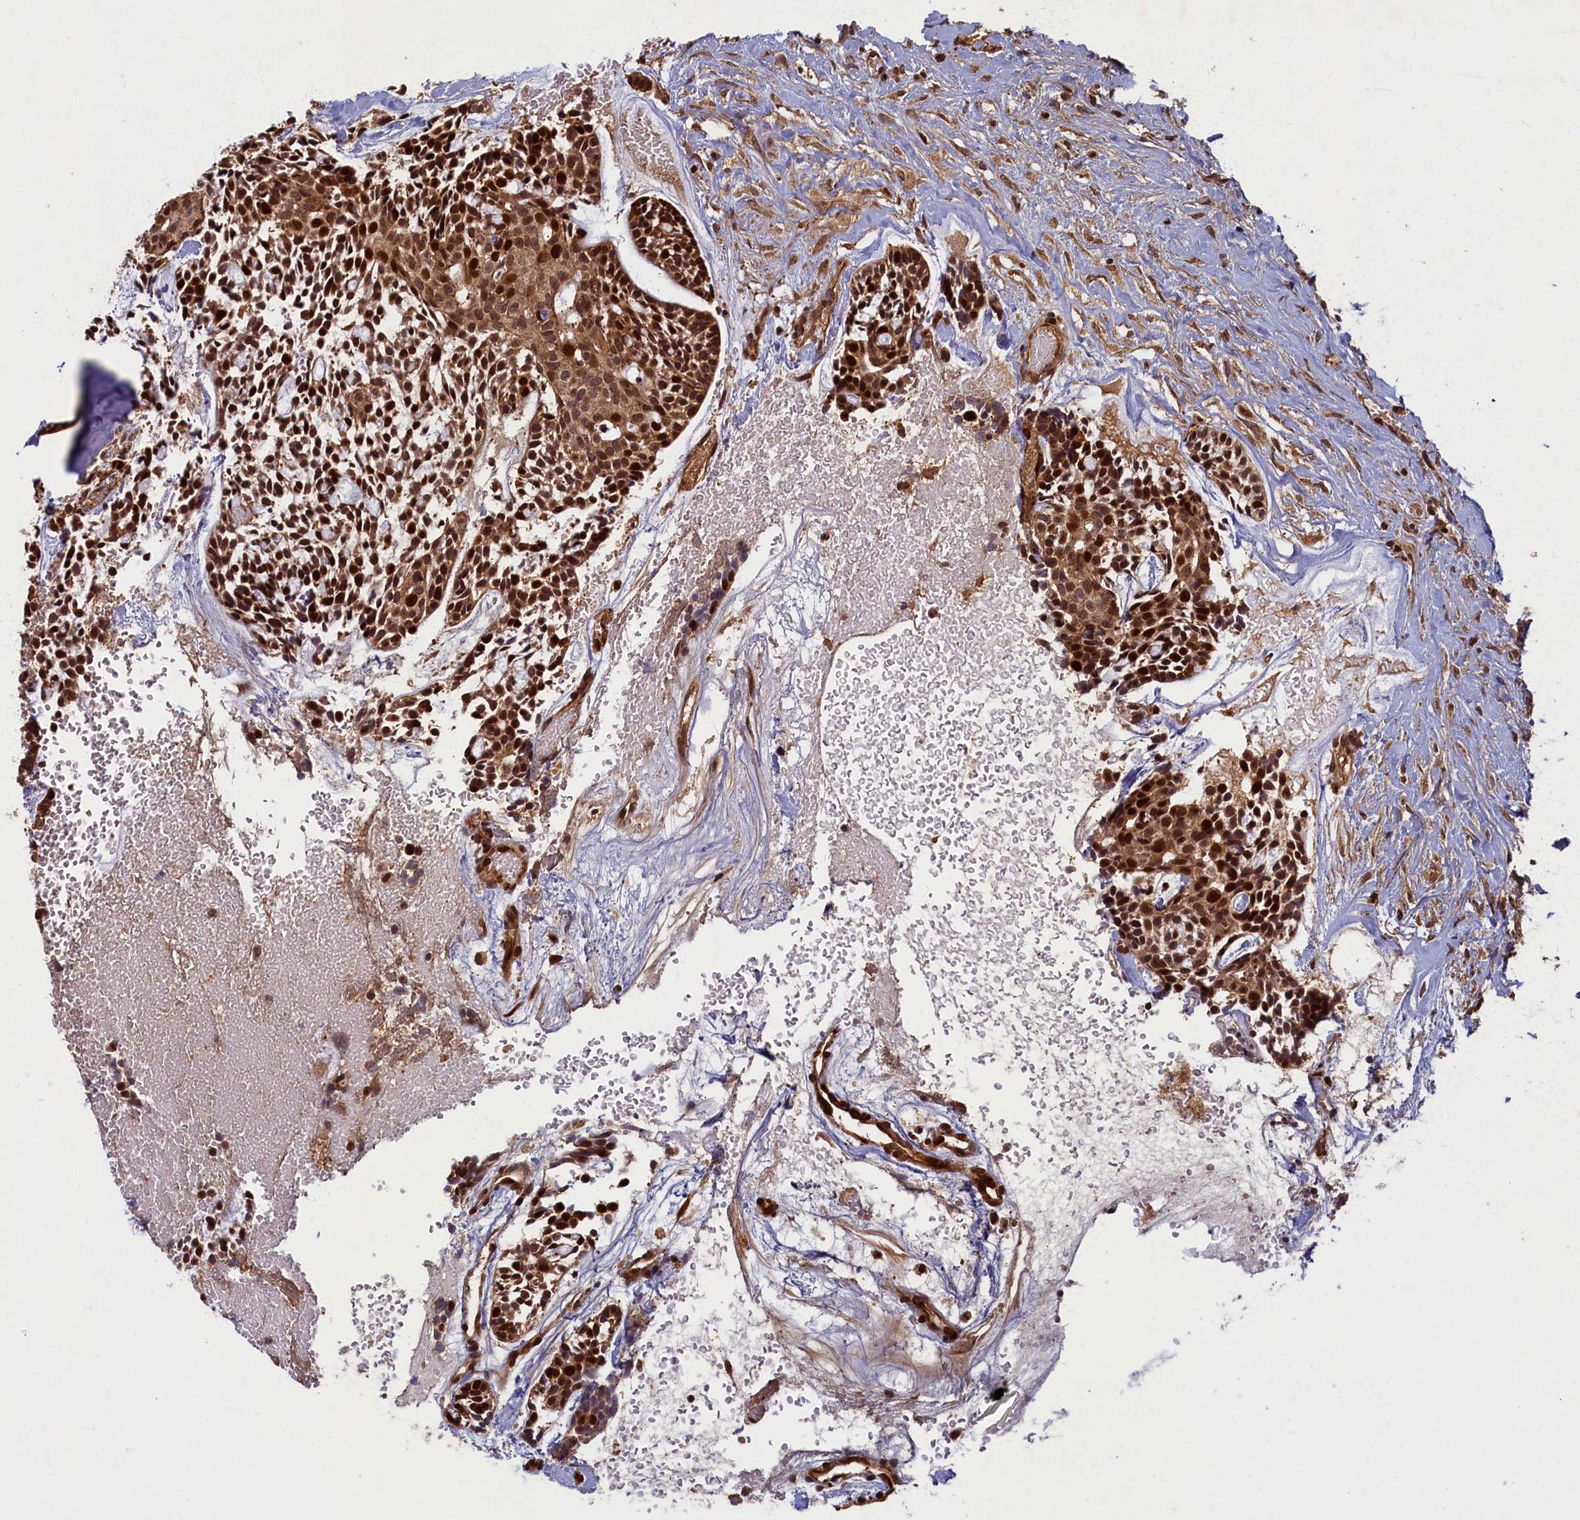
{"staining": {"intensity": "strong", "quantity": ">75%", "location": "cytoplasmic/membranous,nuclear"}, "tissue": "head and neck cancer", "cell_type": "Tumor cells", "image_type": "cancer", "snomed": [{"axis": "morphology", "description": "Adenocarcinoma, NOS"}, {"axis": "topography", "description": "Subcutis"}, {"axis": "topography", "description": "Head-Neck"}], "caption": "IHC histopathology image of neoplastic tissue: head and neck adenocarcinoma stained using IHC displays high levels of strong protein expression localized specifically in the cytoplasmic/membranous and nuclear of tumor cells, appearing as a cytoplasmic/membranous and nuclear brown color.", "gene": "BRCA1", "patient": {"sex": "female", "age": 73}}